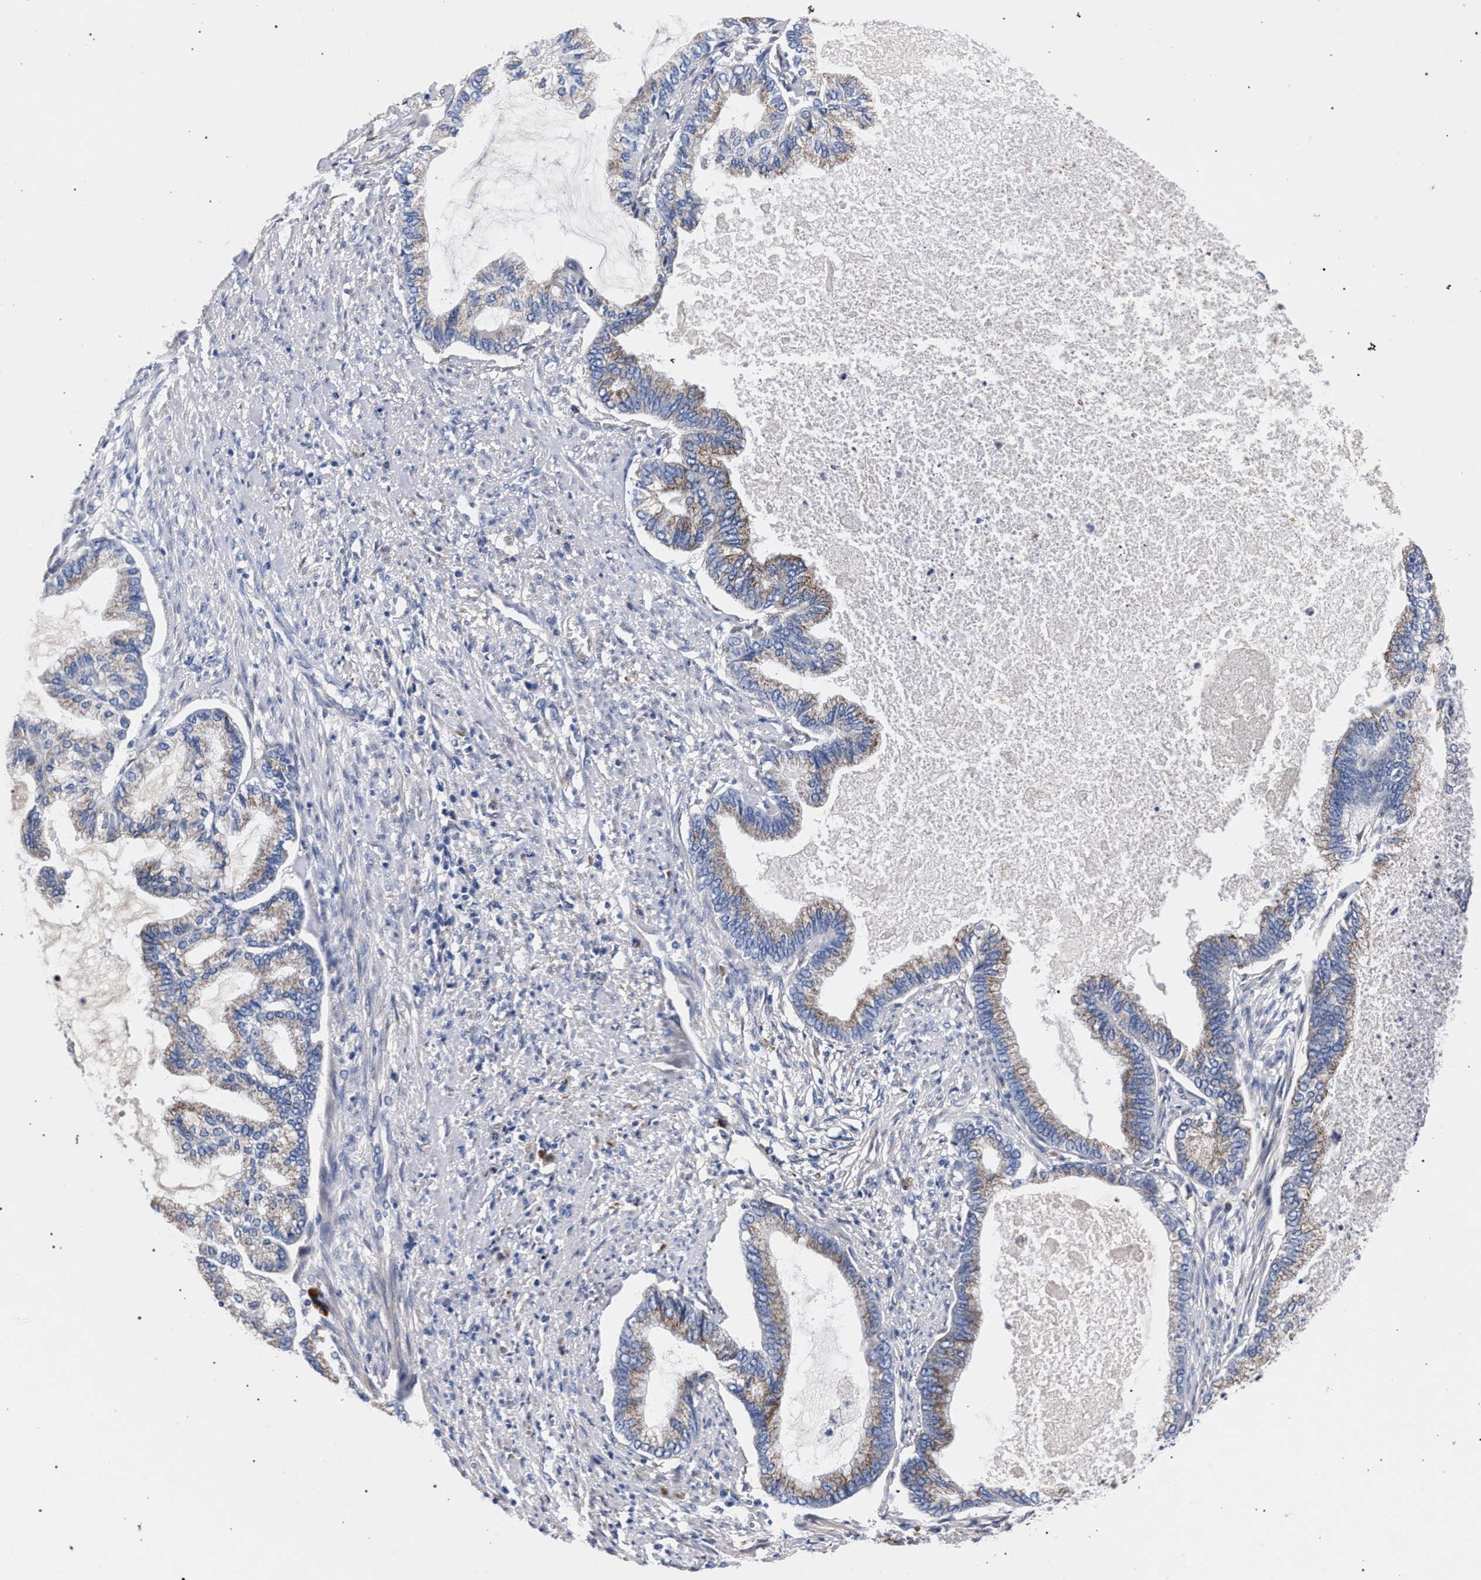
{"staining": {"intensity": "weak", "quantity": ">75%", "location": "cytoplasmic/membranous"}, "tissue": "endometrial cancer", "cell_type": "Tumor cells", "image_type": "cancer", "snomed": [{"axis": "morphology", "description": "Adenocarcinoma, NOS"}, {"axis": "topography", "description": "Endometrium"}], "caption": "Immunohistochemistry histopathology image of neoplastic tissue: endometrial adenocarcinoma stained using immunohistochemistry (IHC) reveals low levels of weak protein expression localized specifically in the cytoplasmic/membranous of tumor cells, appearing as a cytoplasmic/membranous brown color.", "gene": "ACOX1", "patient": {"sex": "female", "age": 86}}